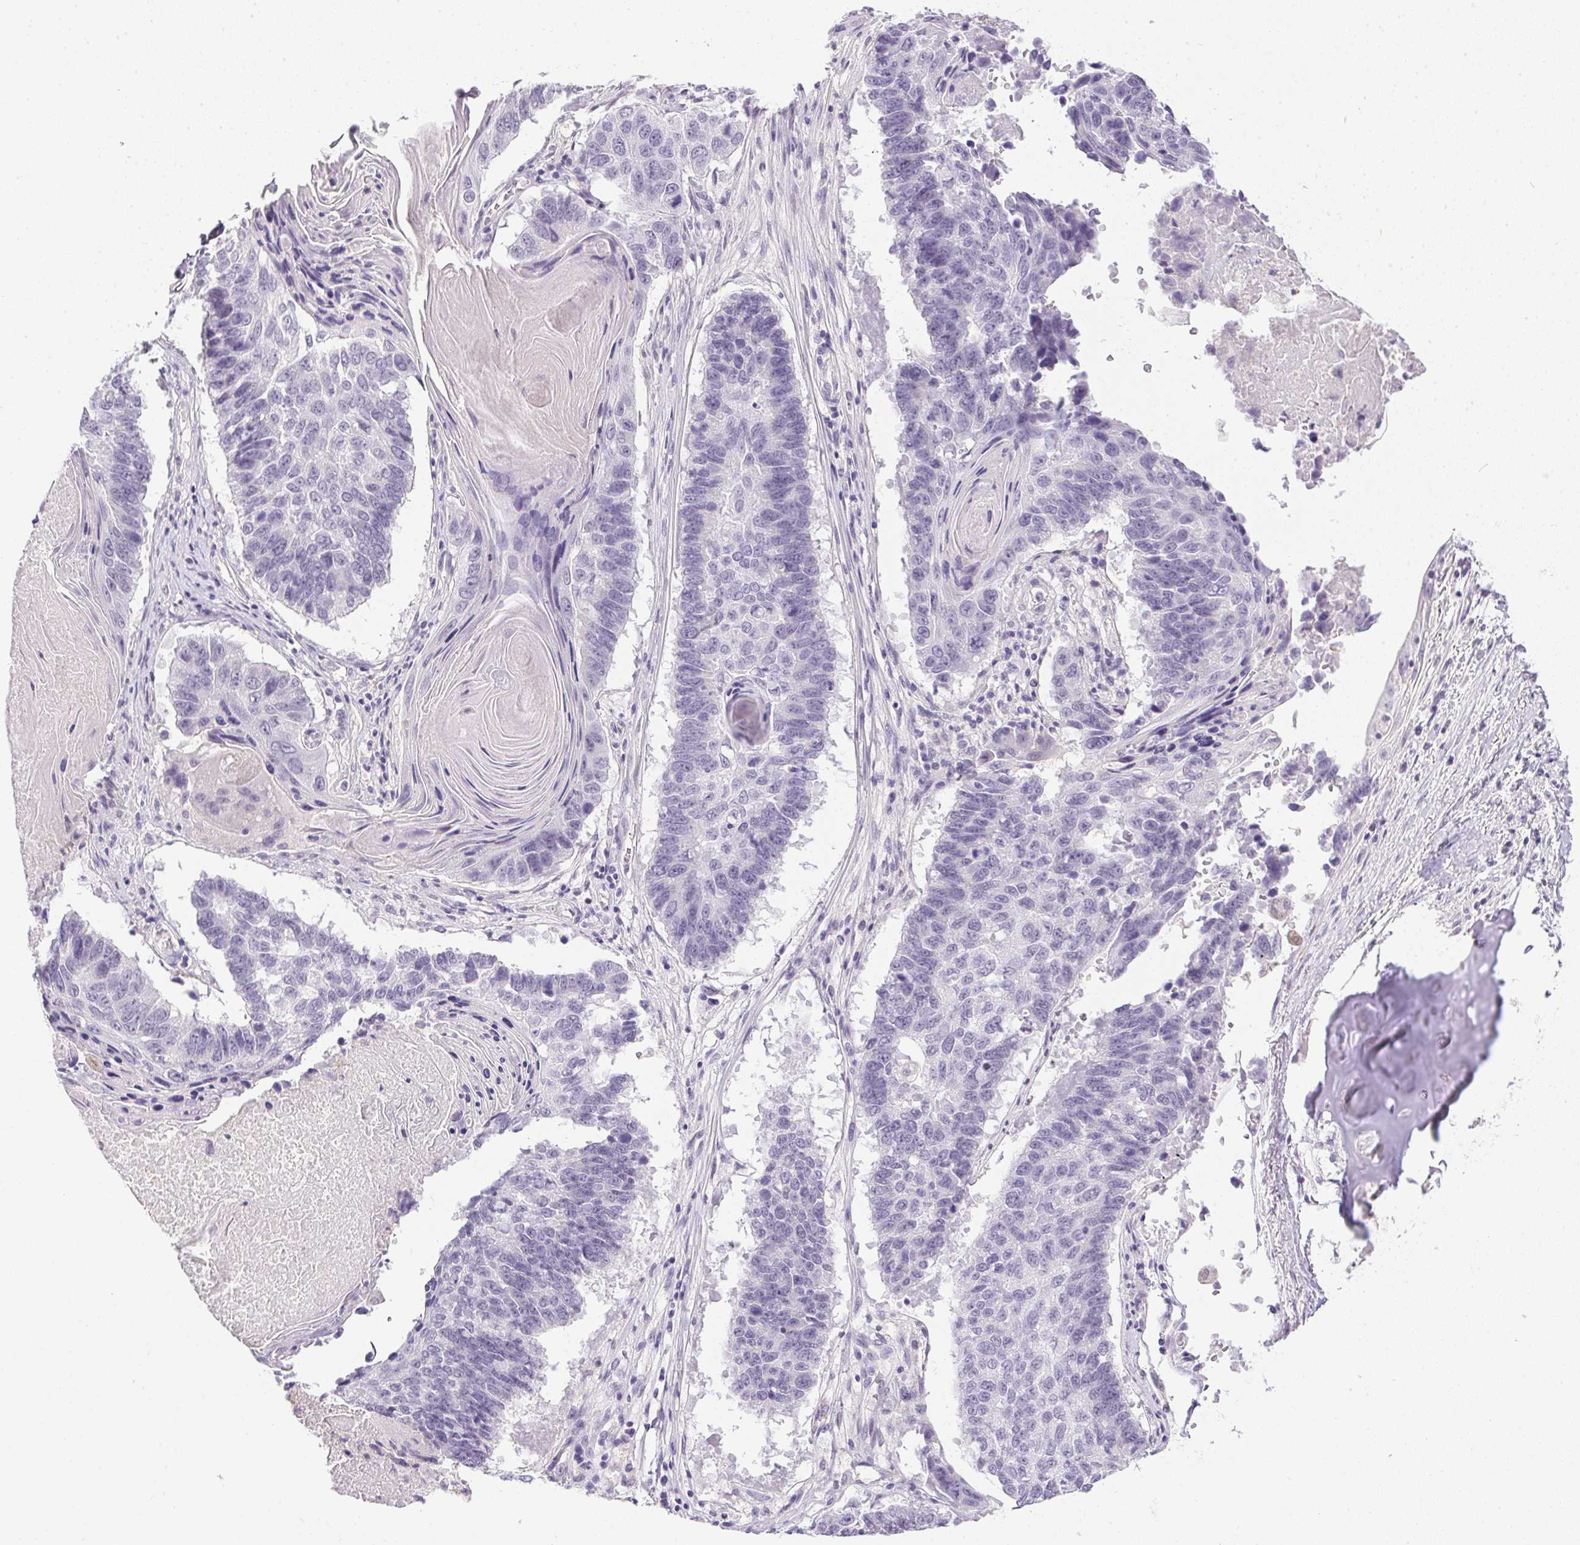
{"staining": {"intensity": "negative", "quantity": "none", "location": "none"}, "tissue": "lung cancer", "cell_type": "Tumor cells", "image_type": "cancer", "snomed": [{"axis": "morphology", "description": "Squamous cell carcinoma, NOS"}, {"axis": "topography", "description": "Lung"}], "caption": "The image exhibits no significant expression in tumor cells of squamous cell carcinoma (lung).", "gene": "PRL", "patient": {"sex": "male", "age": 73}}